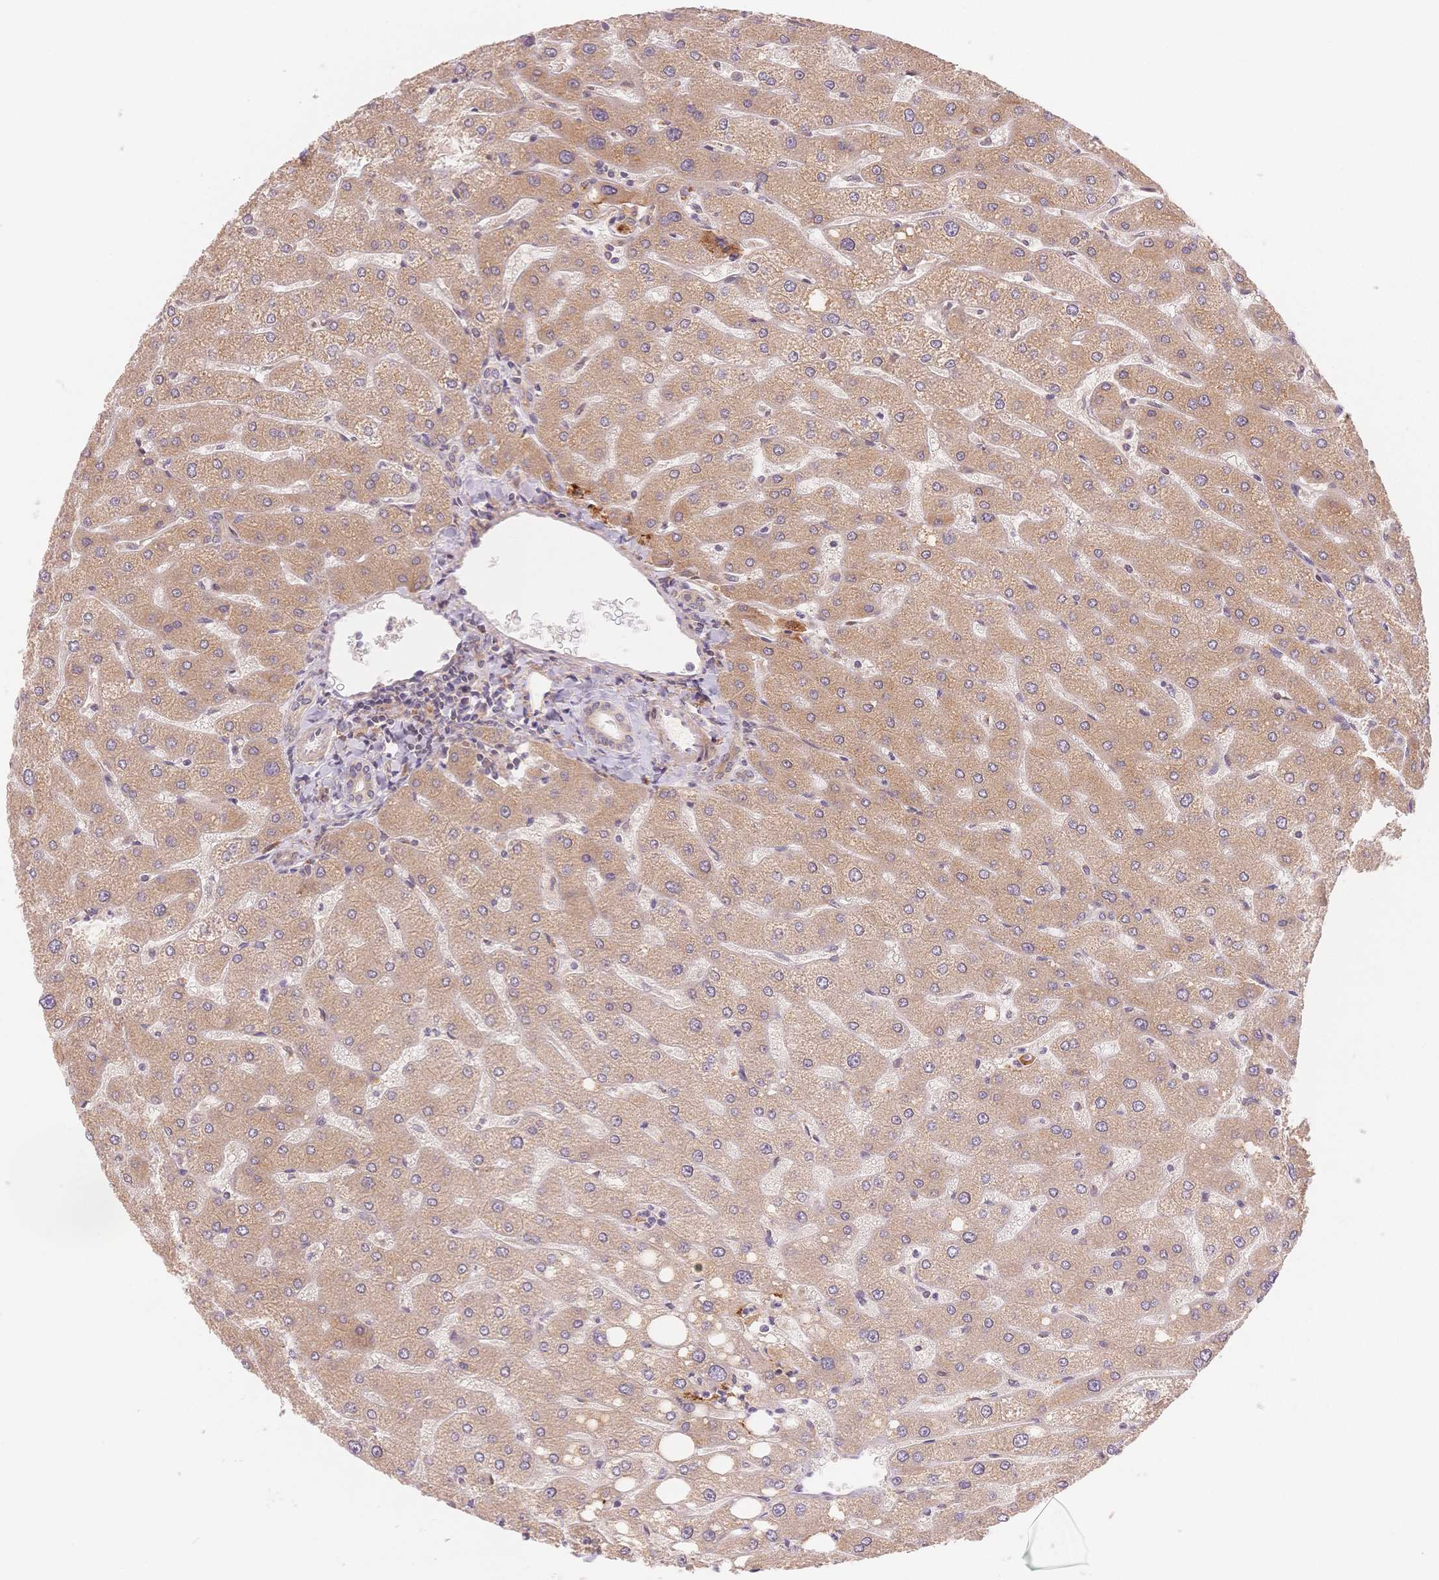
{"staining": {"intensity": "weak", "quantity": ">75%", "location": "cytoplasmic/membranous"}, "tissue": "liver", "cell_type": "Cholangiocytes", "image_type": "normal", "snomed": [{"axis": "morphology", "description": "Normal tissue, NOS"}, {"axis": "topography", "description": "Liver"}], "caption": "A micrograph of liver stained for a protein shows weak cytoplasmic/membranous brown staining in cholangiocytes. (brown staining indicates protein expression, while blue staining denotes nuclei).", "gene": "STK39", "patient": {"sex": "male", "age": 67}}